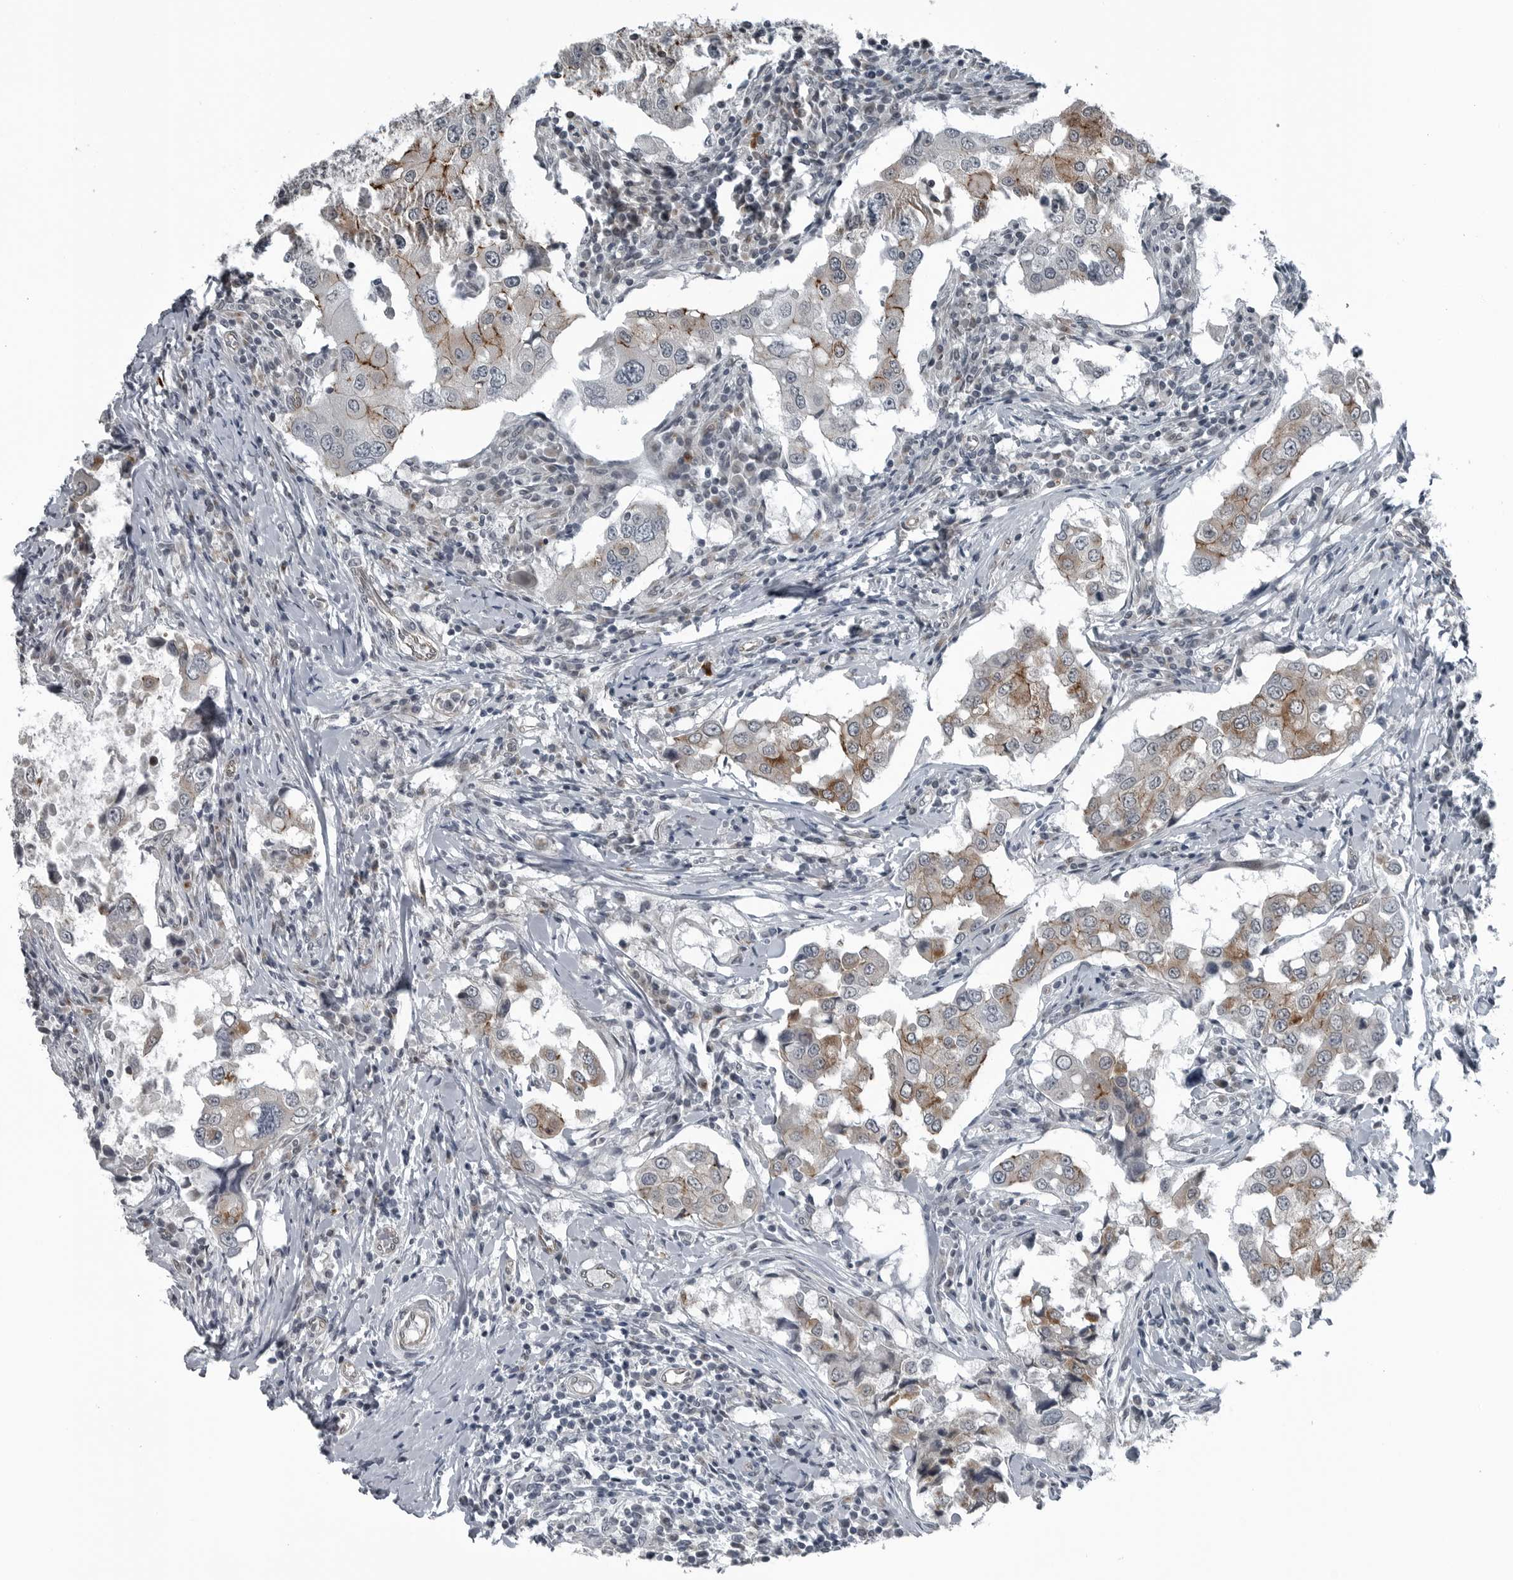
{"staining": {"intensity": "moderate", "quantity": "<25%", "location": "cytoplasmic/membranous"}, "tissue": "breast cancer", "cell_type": "Tumor cells", "image_type": "cancer", "snomed": [{"axis": "morphology", "description": "Duct carcinoma"}, {"axis": "topography", "description": "Breast"}], "caption": "A high-resolution image shows IHC staining of breast invasive ductal carcinoma, which shows moderate cytoplasmic/membranous expression in approximately <25% of tumor cells. (DAB = brown stain, brightfield microscopy at high magnification).", "gene": "GAK", "patient": {"sex": "female", "age": 27}}